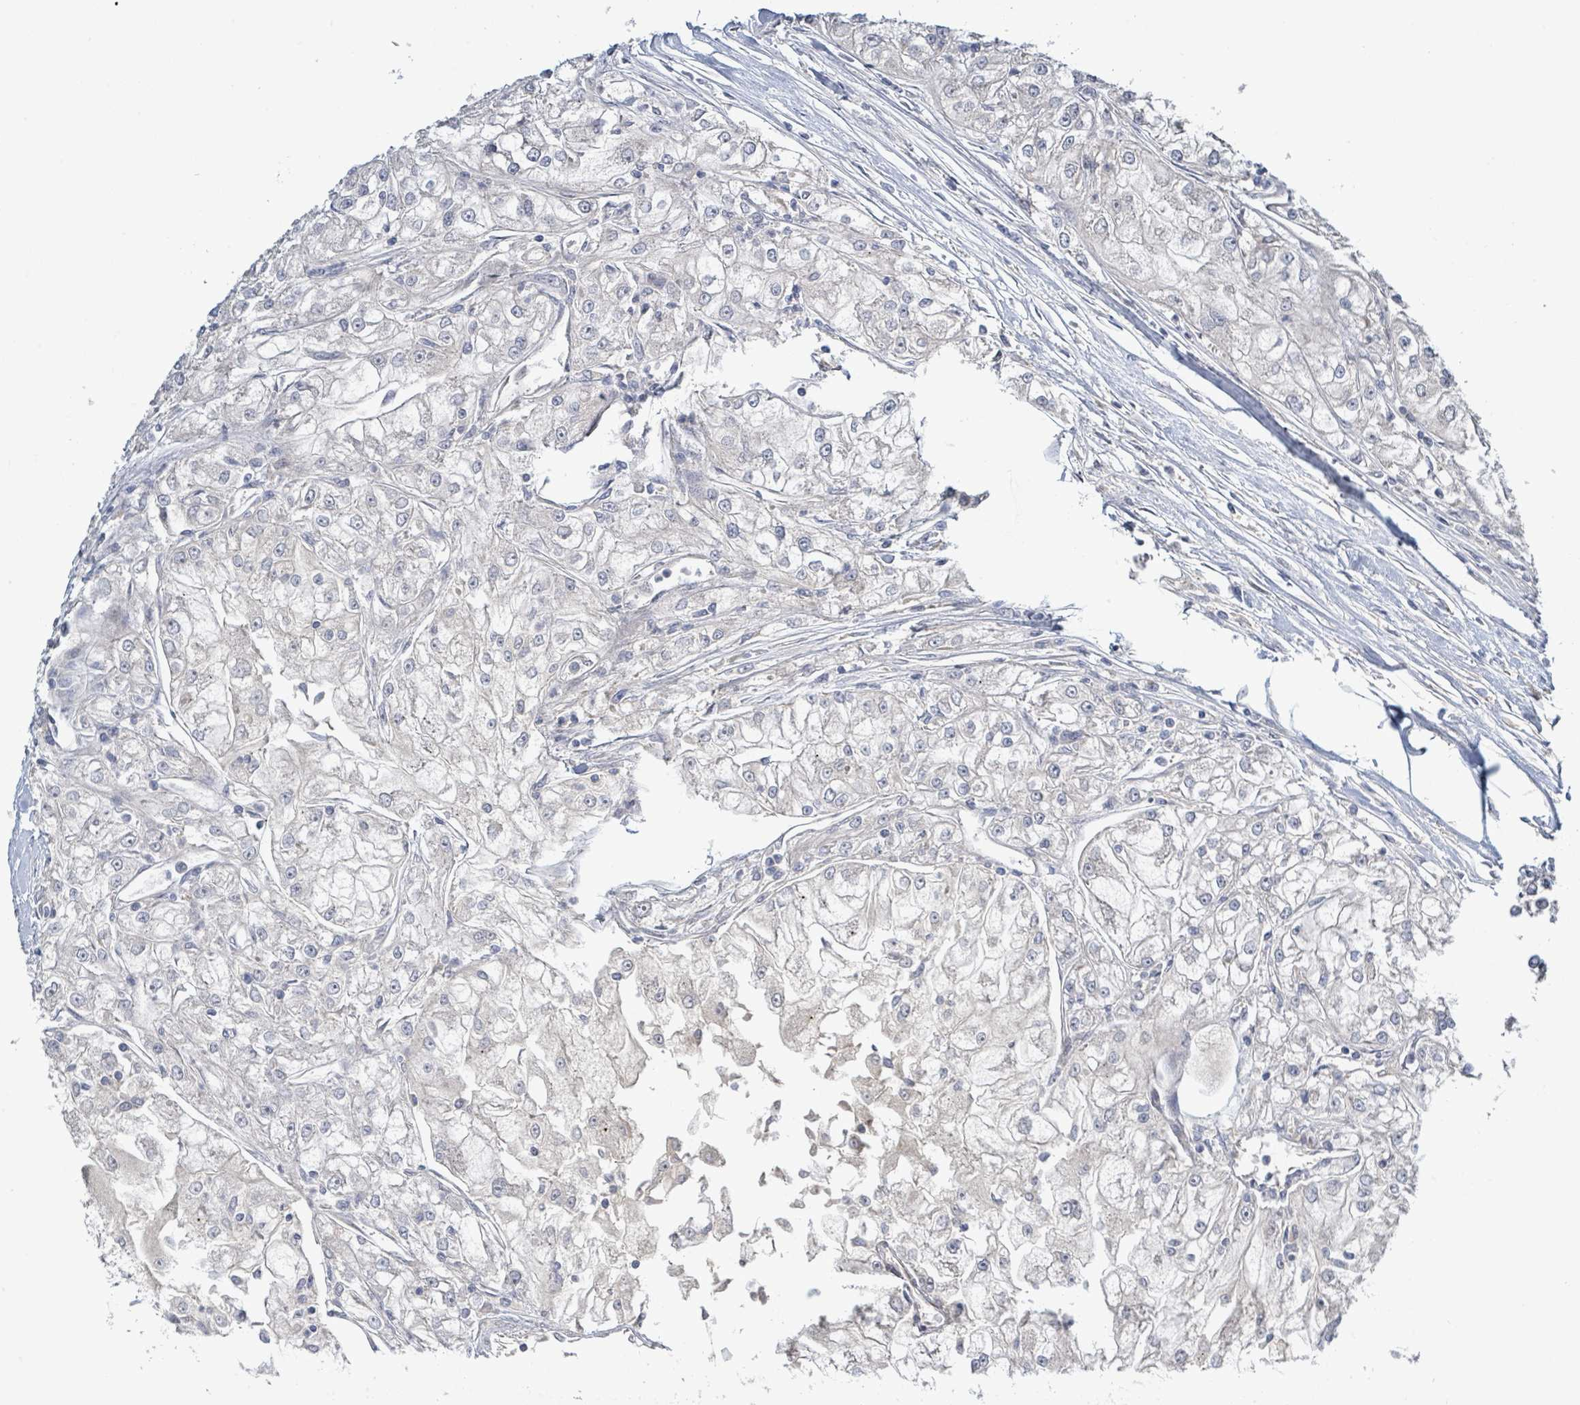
{"staining": {"intensity": "negative", "quantity": "none", "location": "none"}, "tissue": "renal cancer", "cell_type": "Tumor cells", "image_type": "cancer", "snomed": [{"axis": "morphology", "description": "Adenocarcinoma, NOS"}, {"axis": "topography", "description": "Kidney"}], "caption": "Tumor cells show no significant protein positivity in adenocarcinoma (renal).", "gene": "CFAP210", "patient": {"sex": "female", "age": 72}}